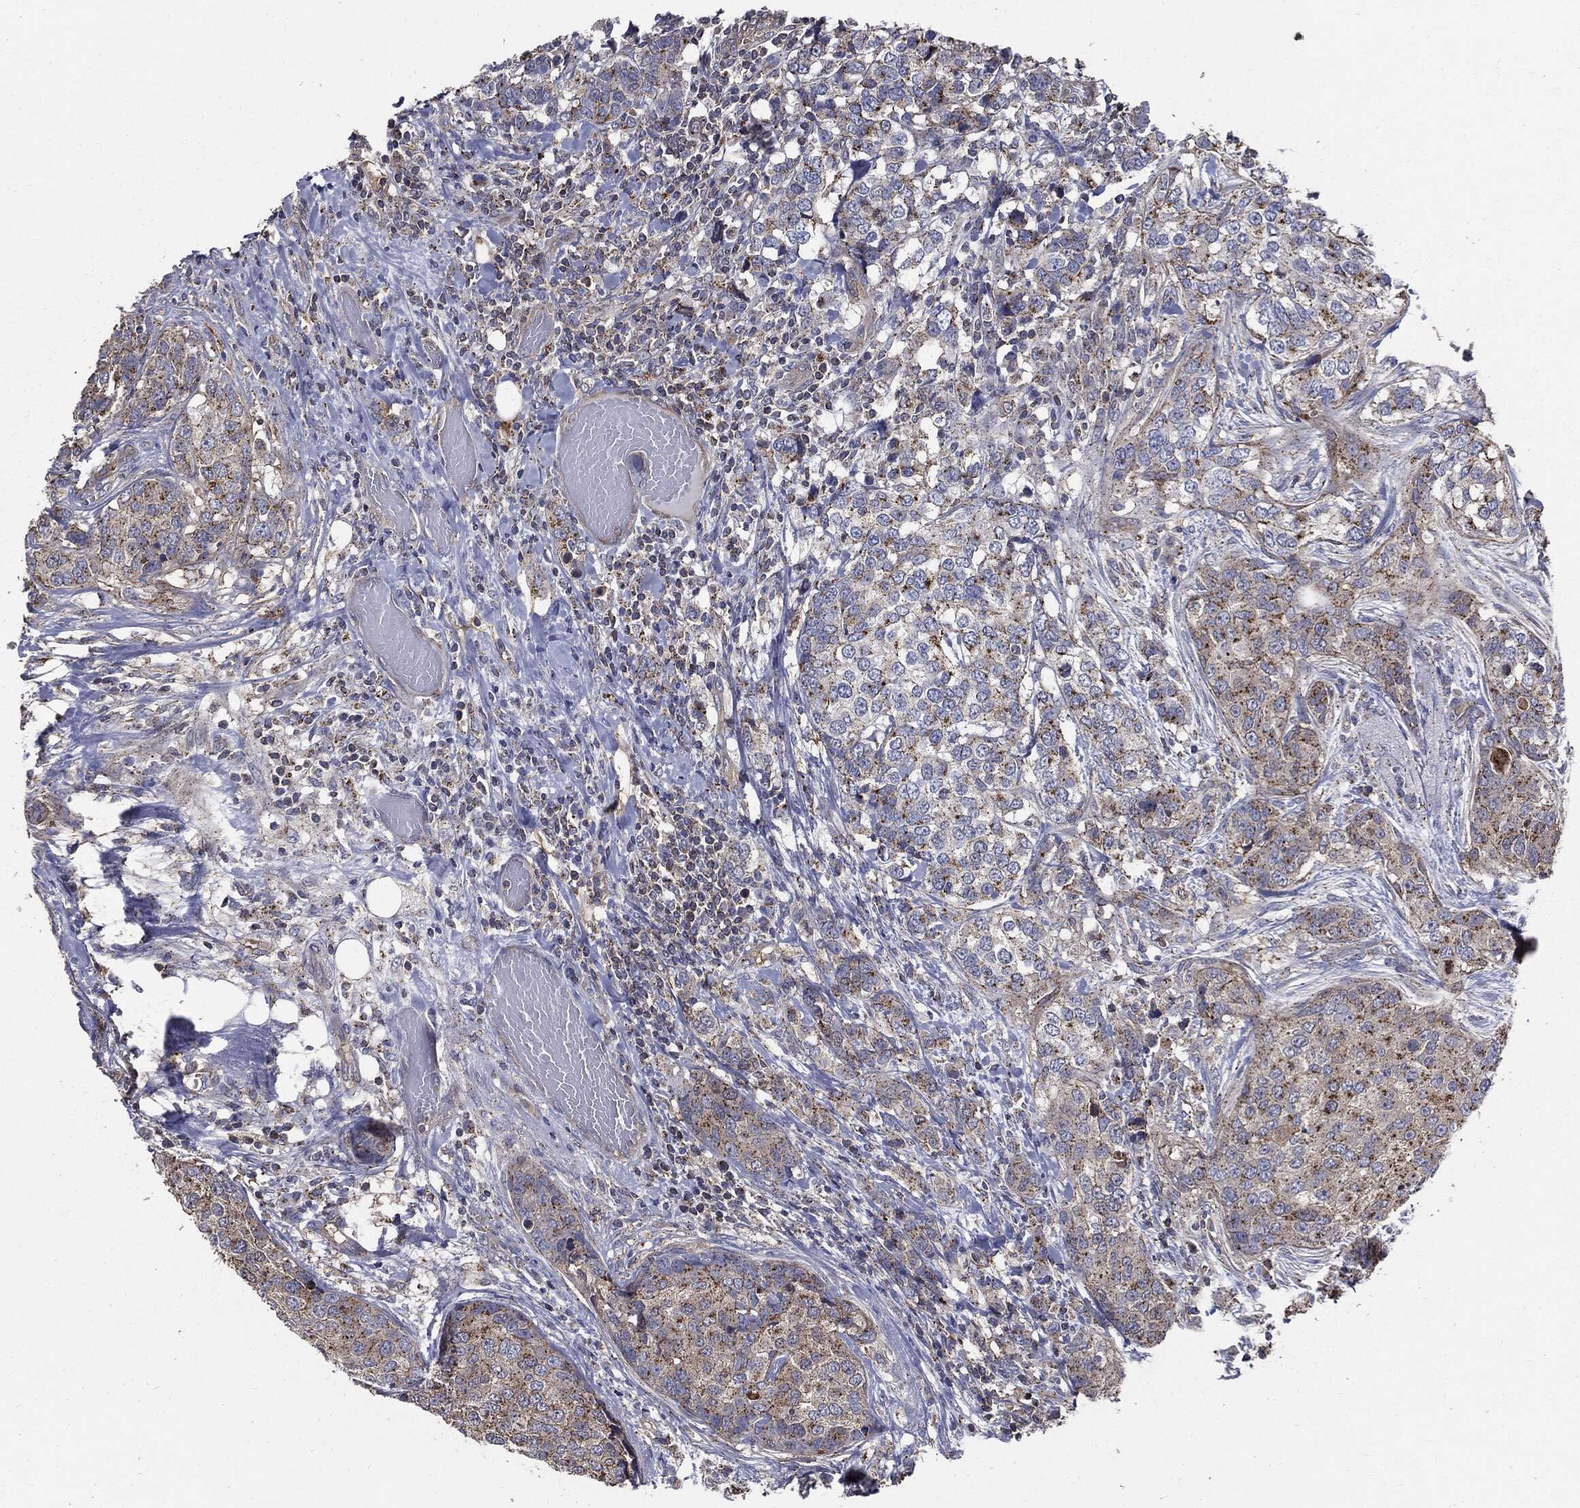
{"staining": {"intensity": "moderate", "quantity": "25%-75%", "location": "cytoplasmic/membranous"}, "tissue": "breast cancer", "cell_type": "Tumor cells", "image_type": "cancer", "snomed": [{"axis": "morphology", "description": "Lobular carcinoma"}, {"axis": "topography", "description": "Breast"}], "caption": "Immunohistochemical staining of breast cancer (lobular carcinoma) displays moderate cytoplasmic/membranous protein expression in about 25%-75% of tumor cells.", "gene": "PDCD6IP", "patient": {"sex": "female", "age": 59}}